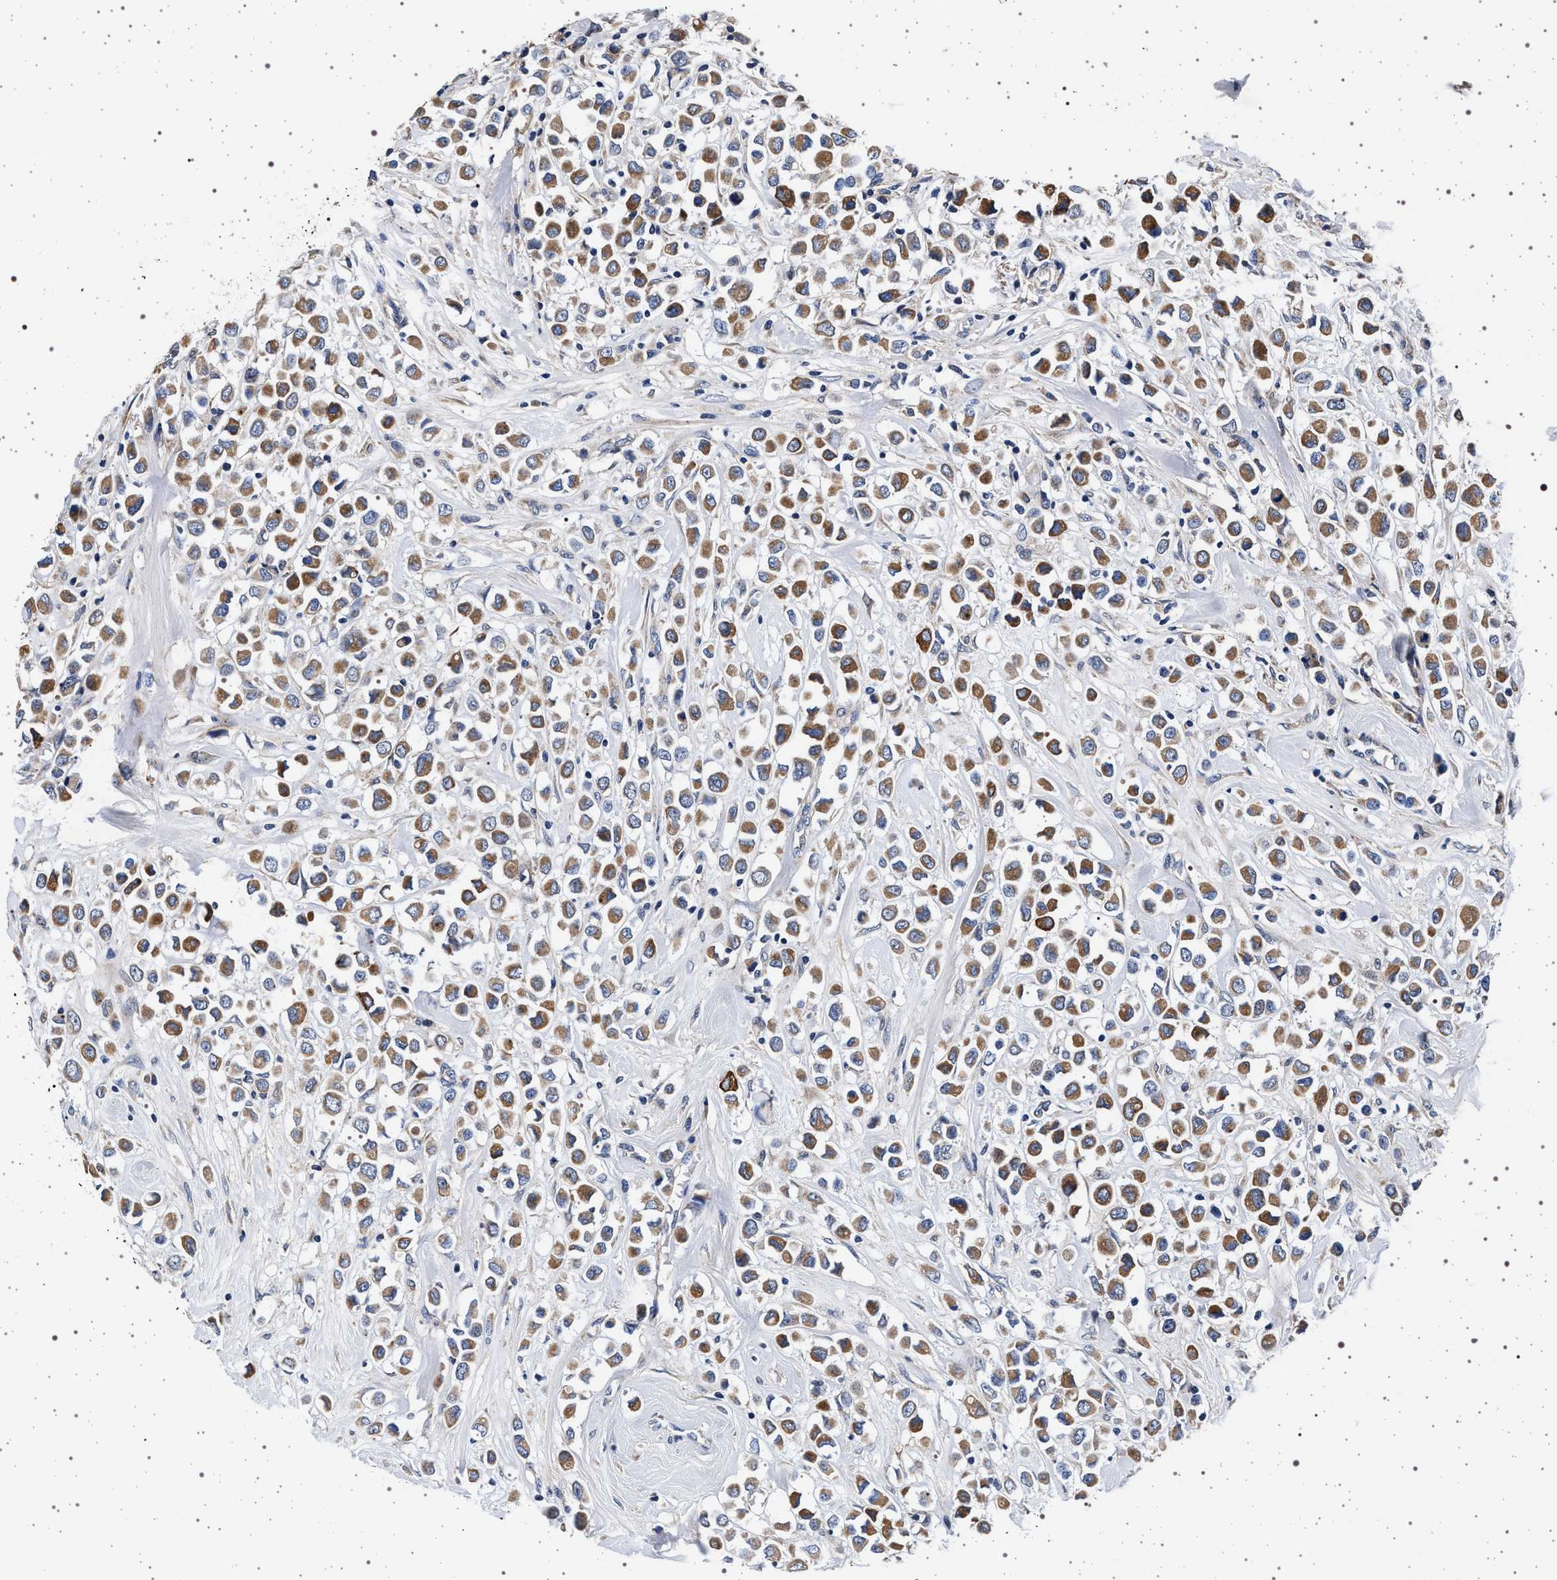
{"staining": {"intensity": "moderate", "quantity": ">75%", "location": "cytoplasmic/membranous"}, "tissue": "breast cancer", "cell_type": "Tumor cells", "image_type": "cancer", "snomed": [{"axis": "morphology", "description": "Duct carcinoma"}, {"axis": "topography", "description": "Breast"}], "caption": "About >75% of tumor cells in human breast cancer (infiltrating ductal carcinoma) reveal moderate cytoplasmic/membranous protein positivity as visualized by brown immunohistochemical staining.", "gene": "MAP3K2", "patient": {"sex": "female", "age": 61}}